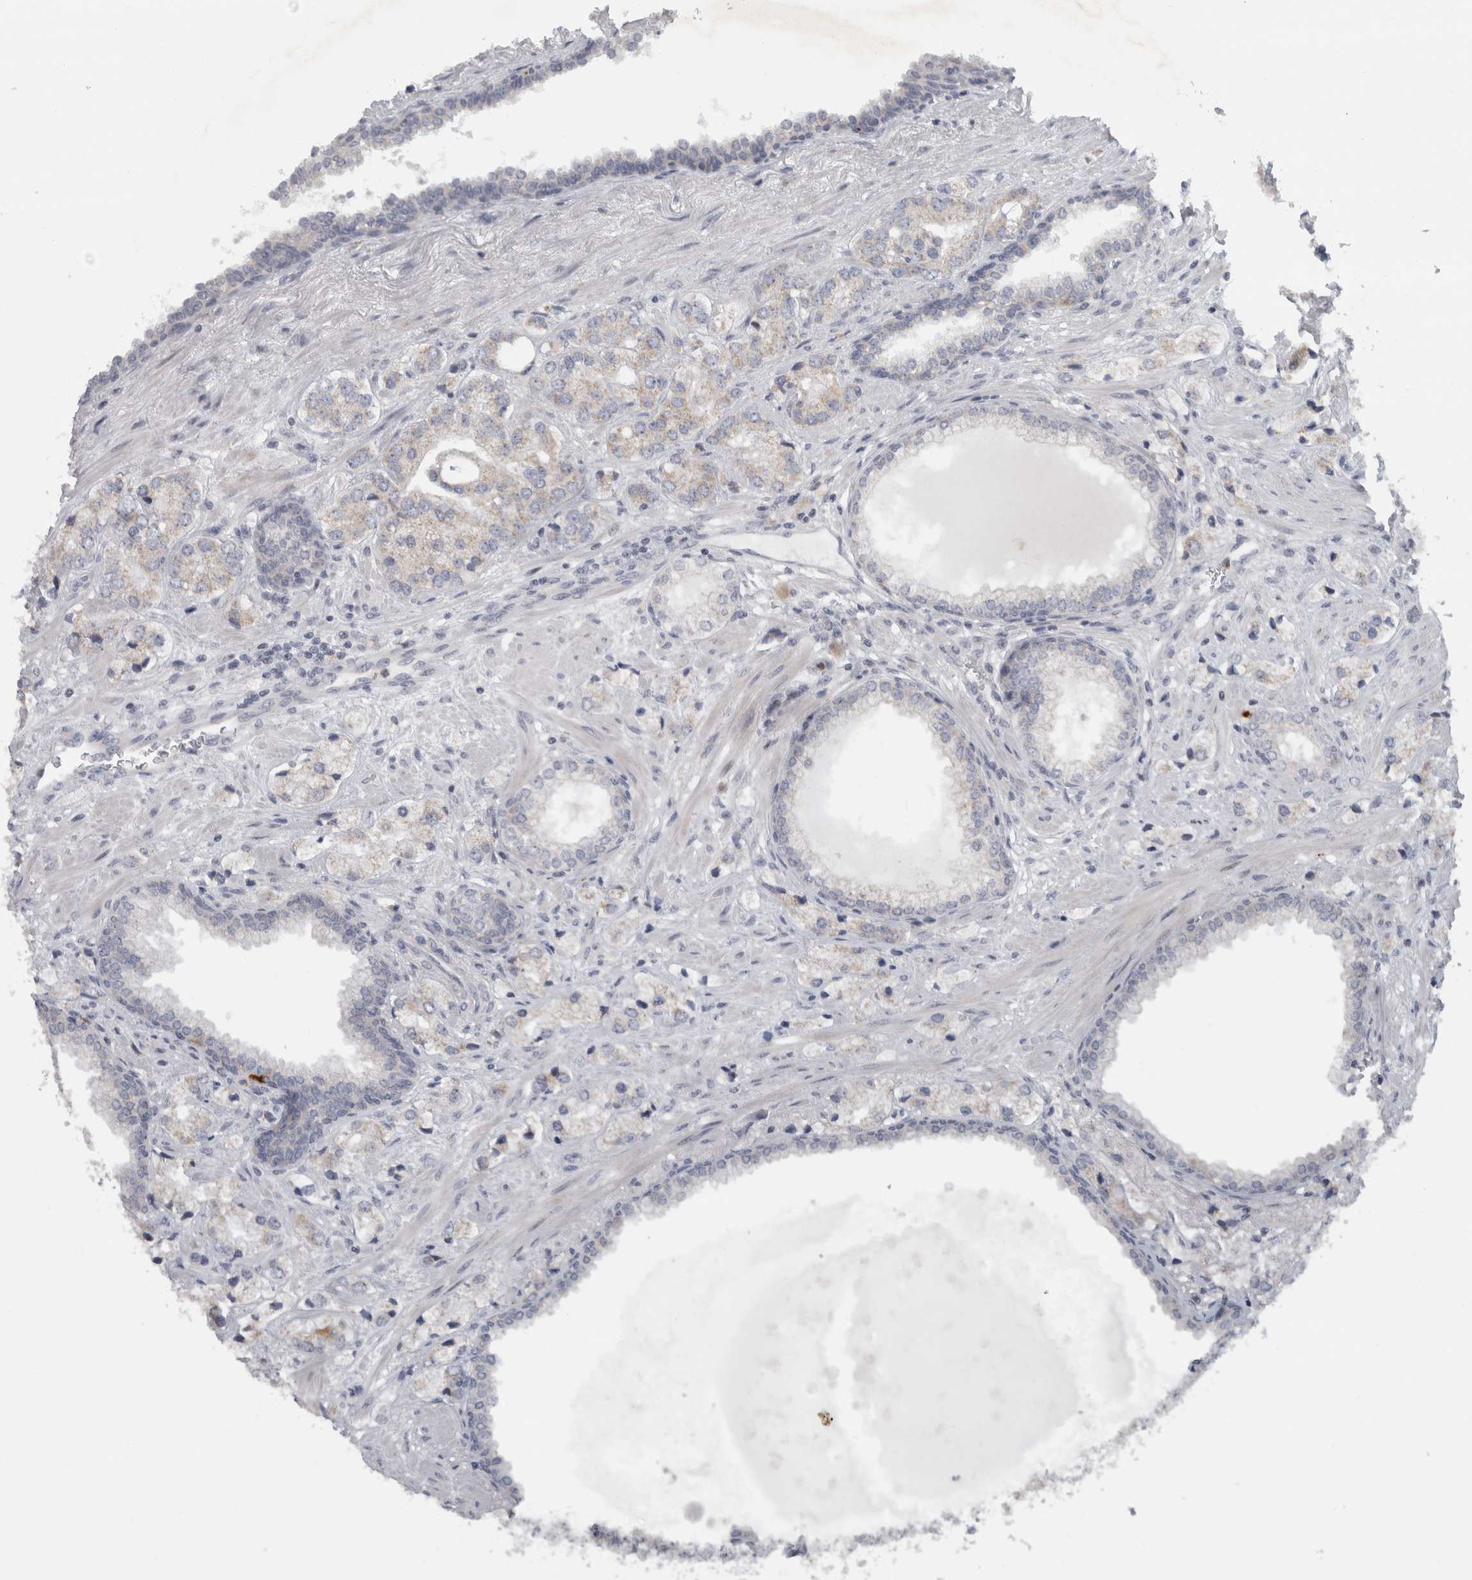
{"staining": {"intensity": "negative", "quantity": "none", "location": "none"}, "tissue": "prostate cancer", "cell_type": "Tumor cells", "image_type": "cancer", "snomed": [{"axis": "morphology", "description": "Adenocarcinoma, High grade"}, {"axis": "topography", "description": "Prostate"}], "caption": "The micrograph displays no significant expression in tumor cells of prostate cancer (adenocarcinoma (high-grade)). (DAB immunohistochemistry (IHC) visualized using brightfield microscopy, high magnification).", "gene": "PTPRN2", "patient": {"sex": "male", "age": 66}}